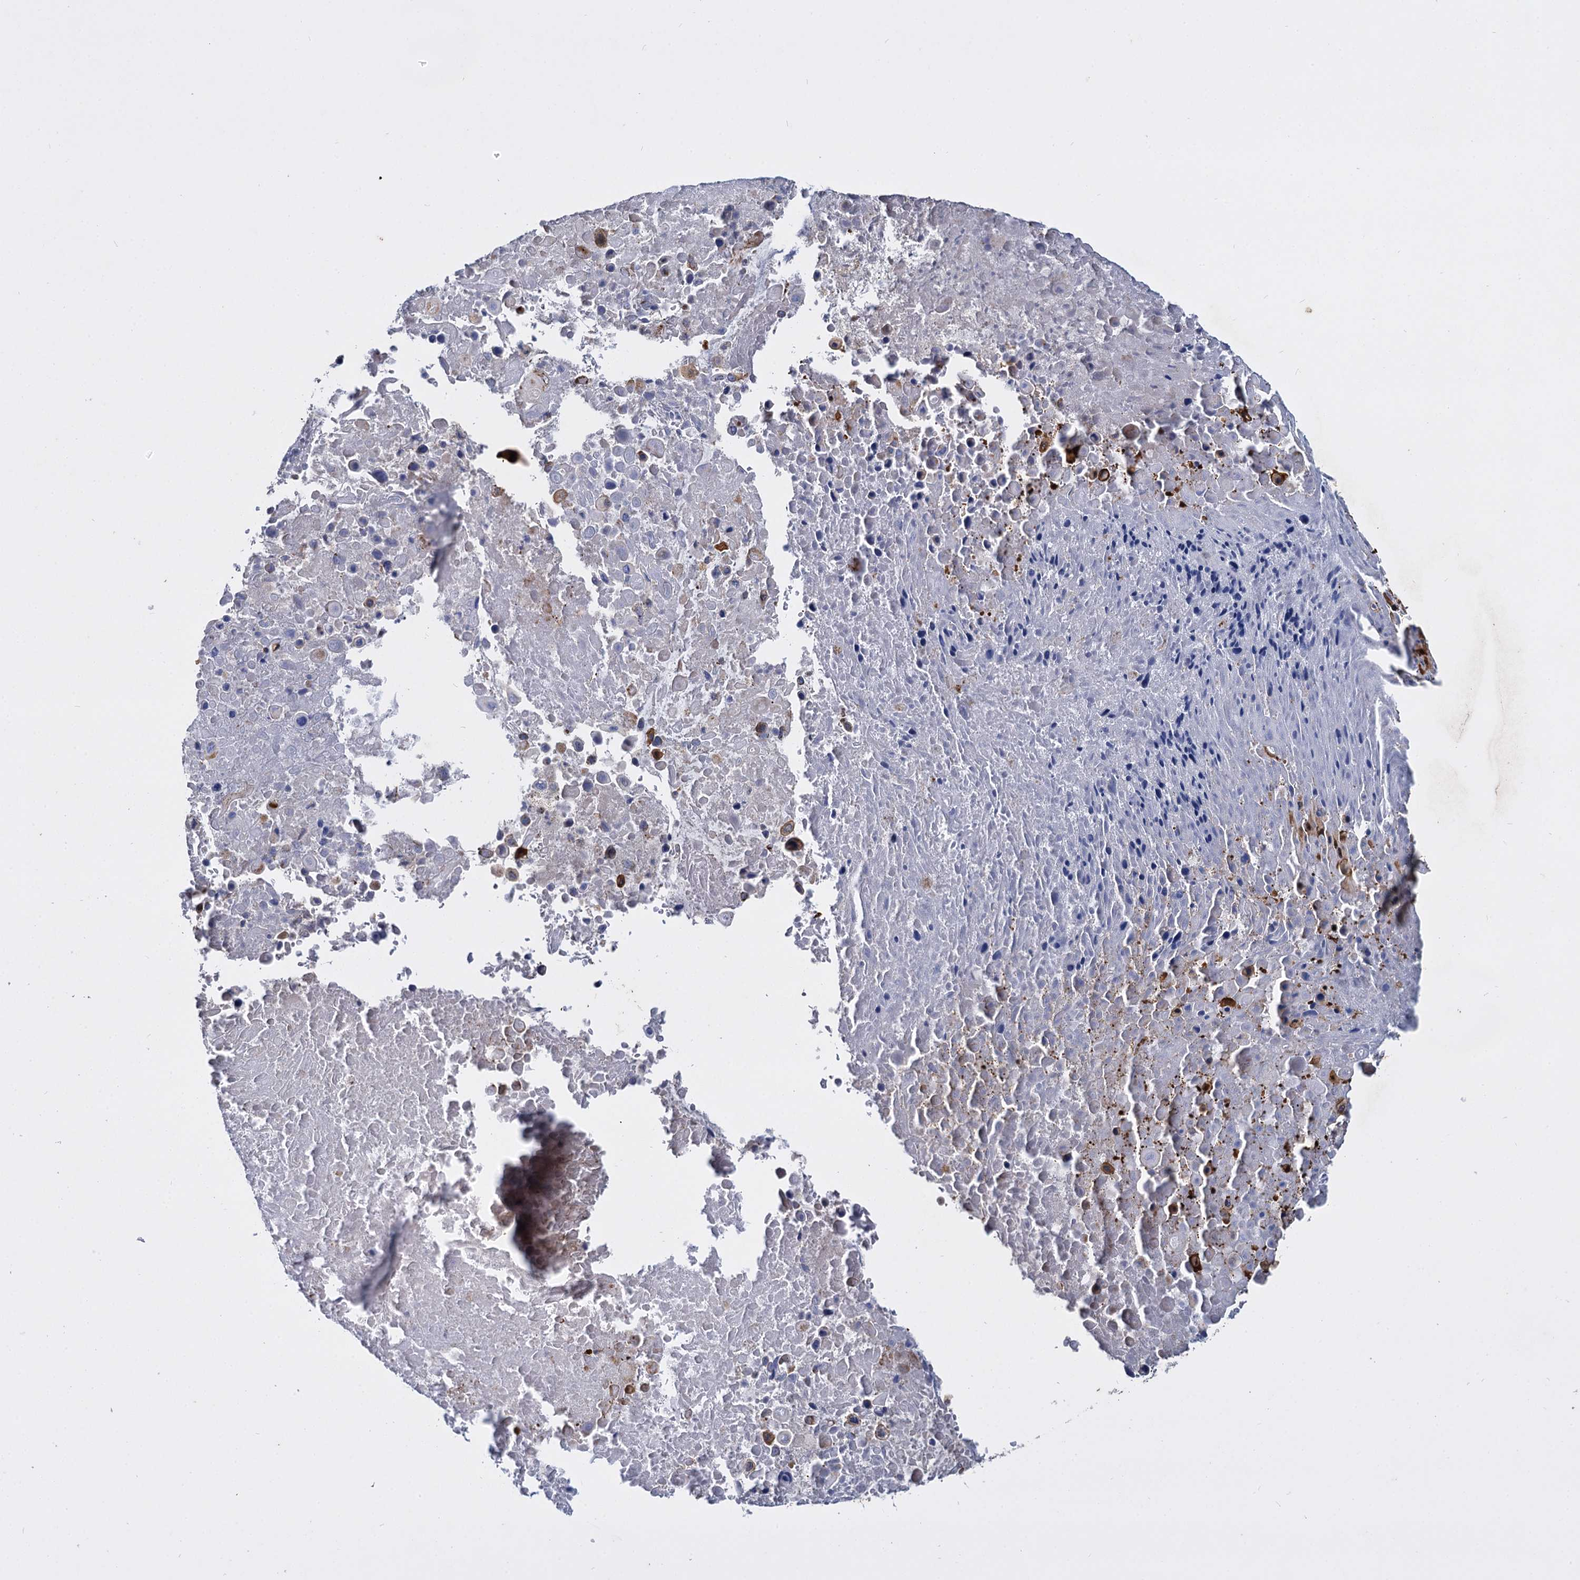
{"staining": {"intensity": "negative", "quantity": "none", "location": "none"}, "tissue": "lung cancer", "cell_type": "Tumor cells", "image_type": "cancer", "snomed": [{"axis": "morphology", "description": "Squamous cell carcinoma, NOS"}, {"axis": "topography", "description": "Lung"}], "caption": "Lung cancer (squamous cell carcinoma) stained for a protein using immunohistochemistry (IHC) displays no positivity tumor cells.", "gene": "RPUSD4", "patient": {"sex": "male", "age": 66}}